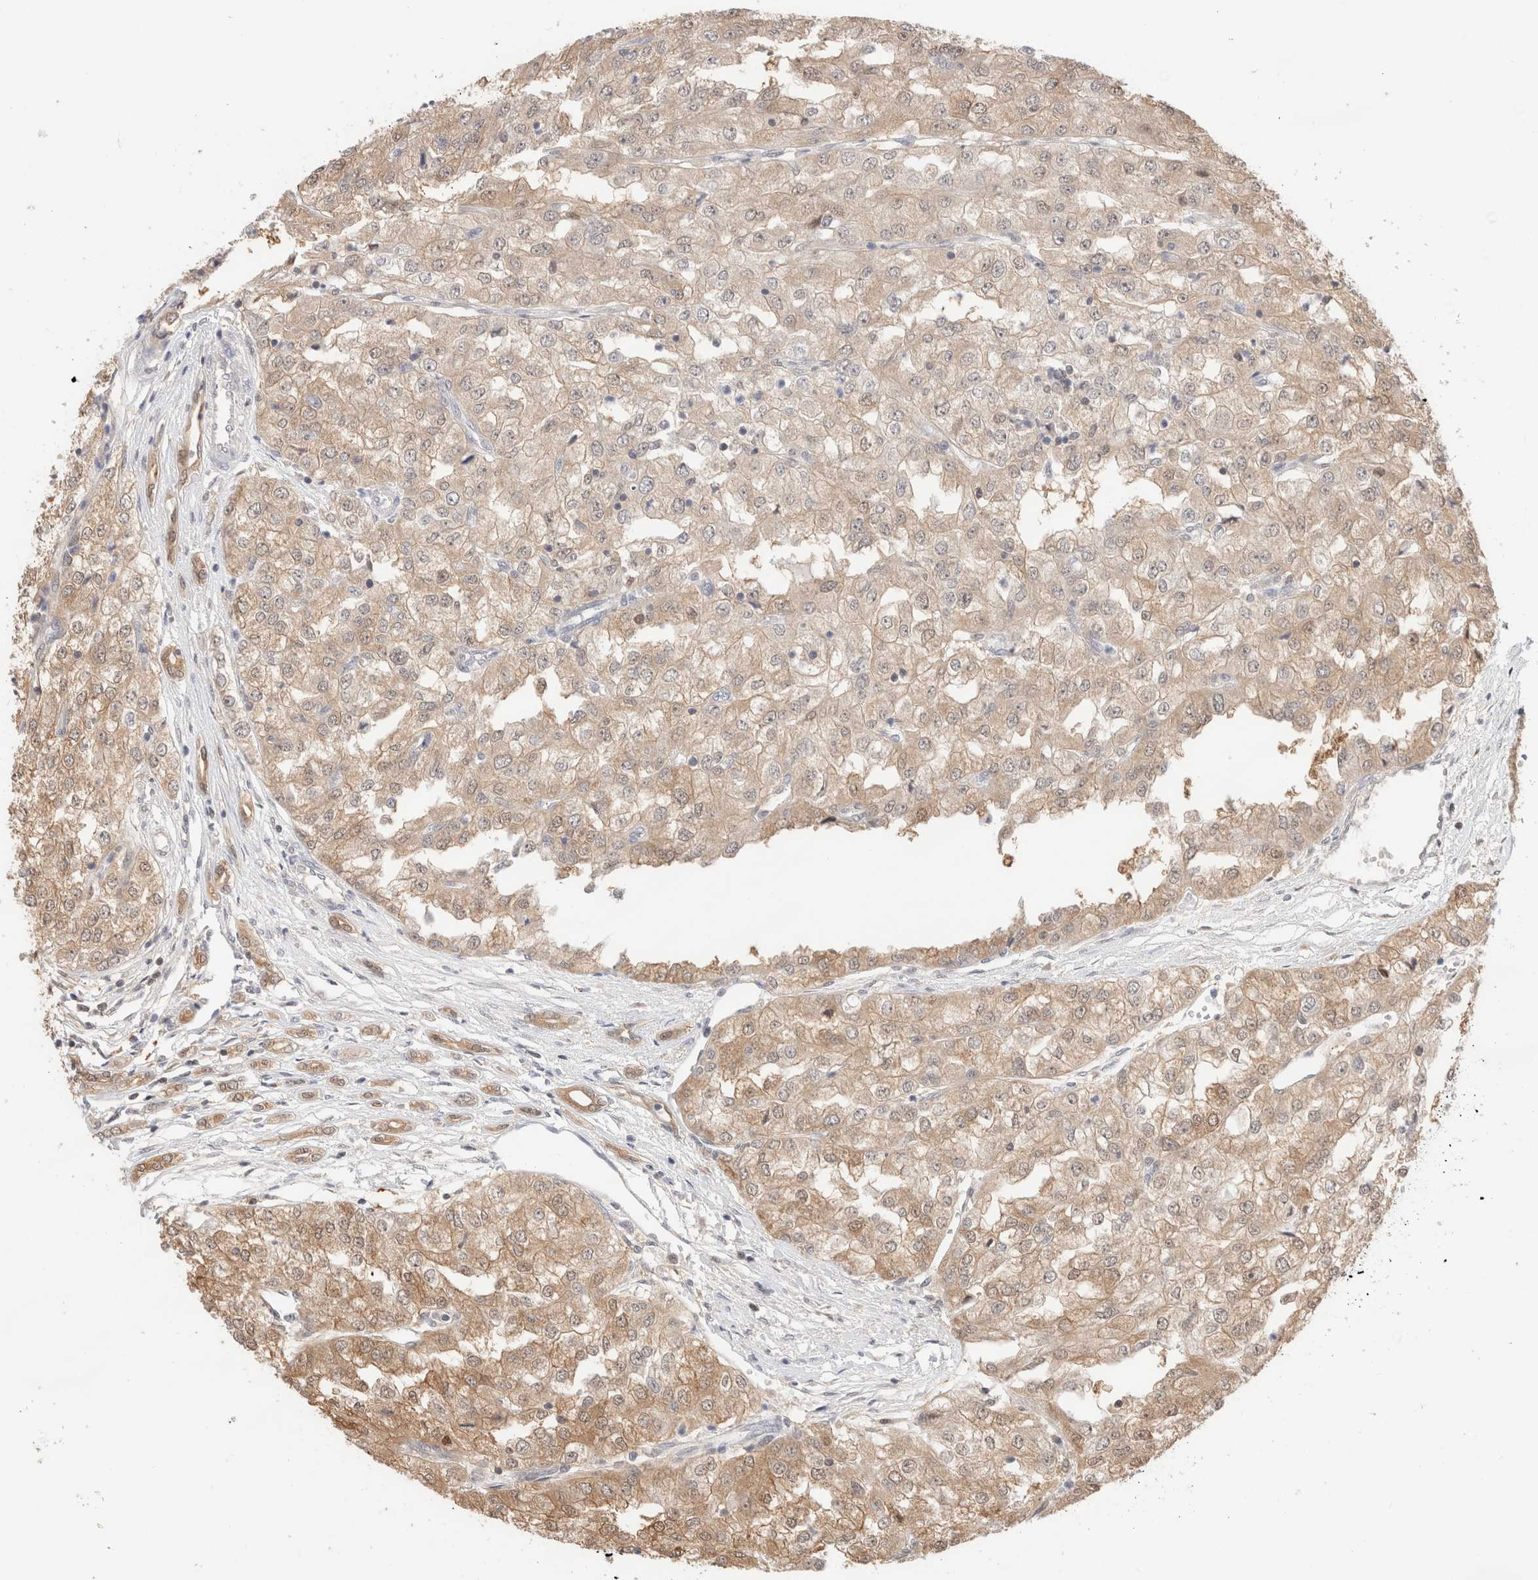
{"staining": {"intensity": "weak", "quantity": ">75%", "location": "cytoplasmic/membranous,nuclear"}, "tissue": "renal cancer", "cell_type": "Tumor cells", "image_type": "cancer", "snomed": [{"axis": "morphology", "description": "Adenocarcinoma, NOS"}, {"axis": "topography", "description": "Kidney"}], "caption": "The immunohistochemical stain shows weak cytoplasmic/membranous and nuclear staining in tumor cells of renal adenocarcinoma tissue. Using DAB (brown) and hematoxylin (blue) stains, captured at high magnification using brightfield microscopy.", "gene": "C17orf97", "patient": {"sex": "female", "age": 54}}